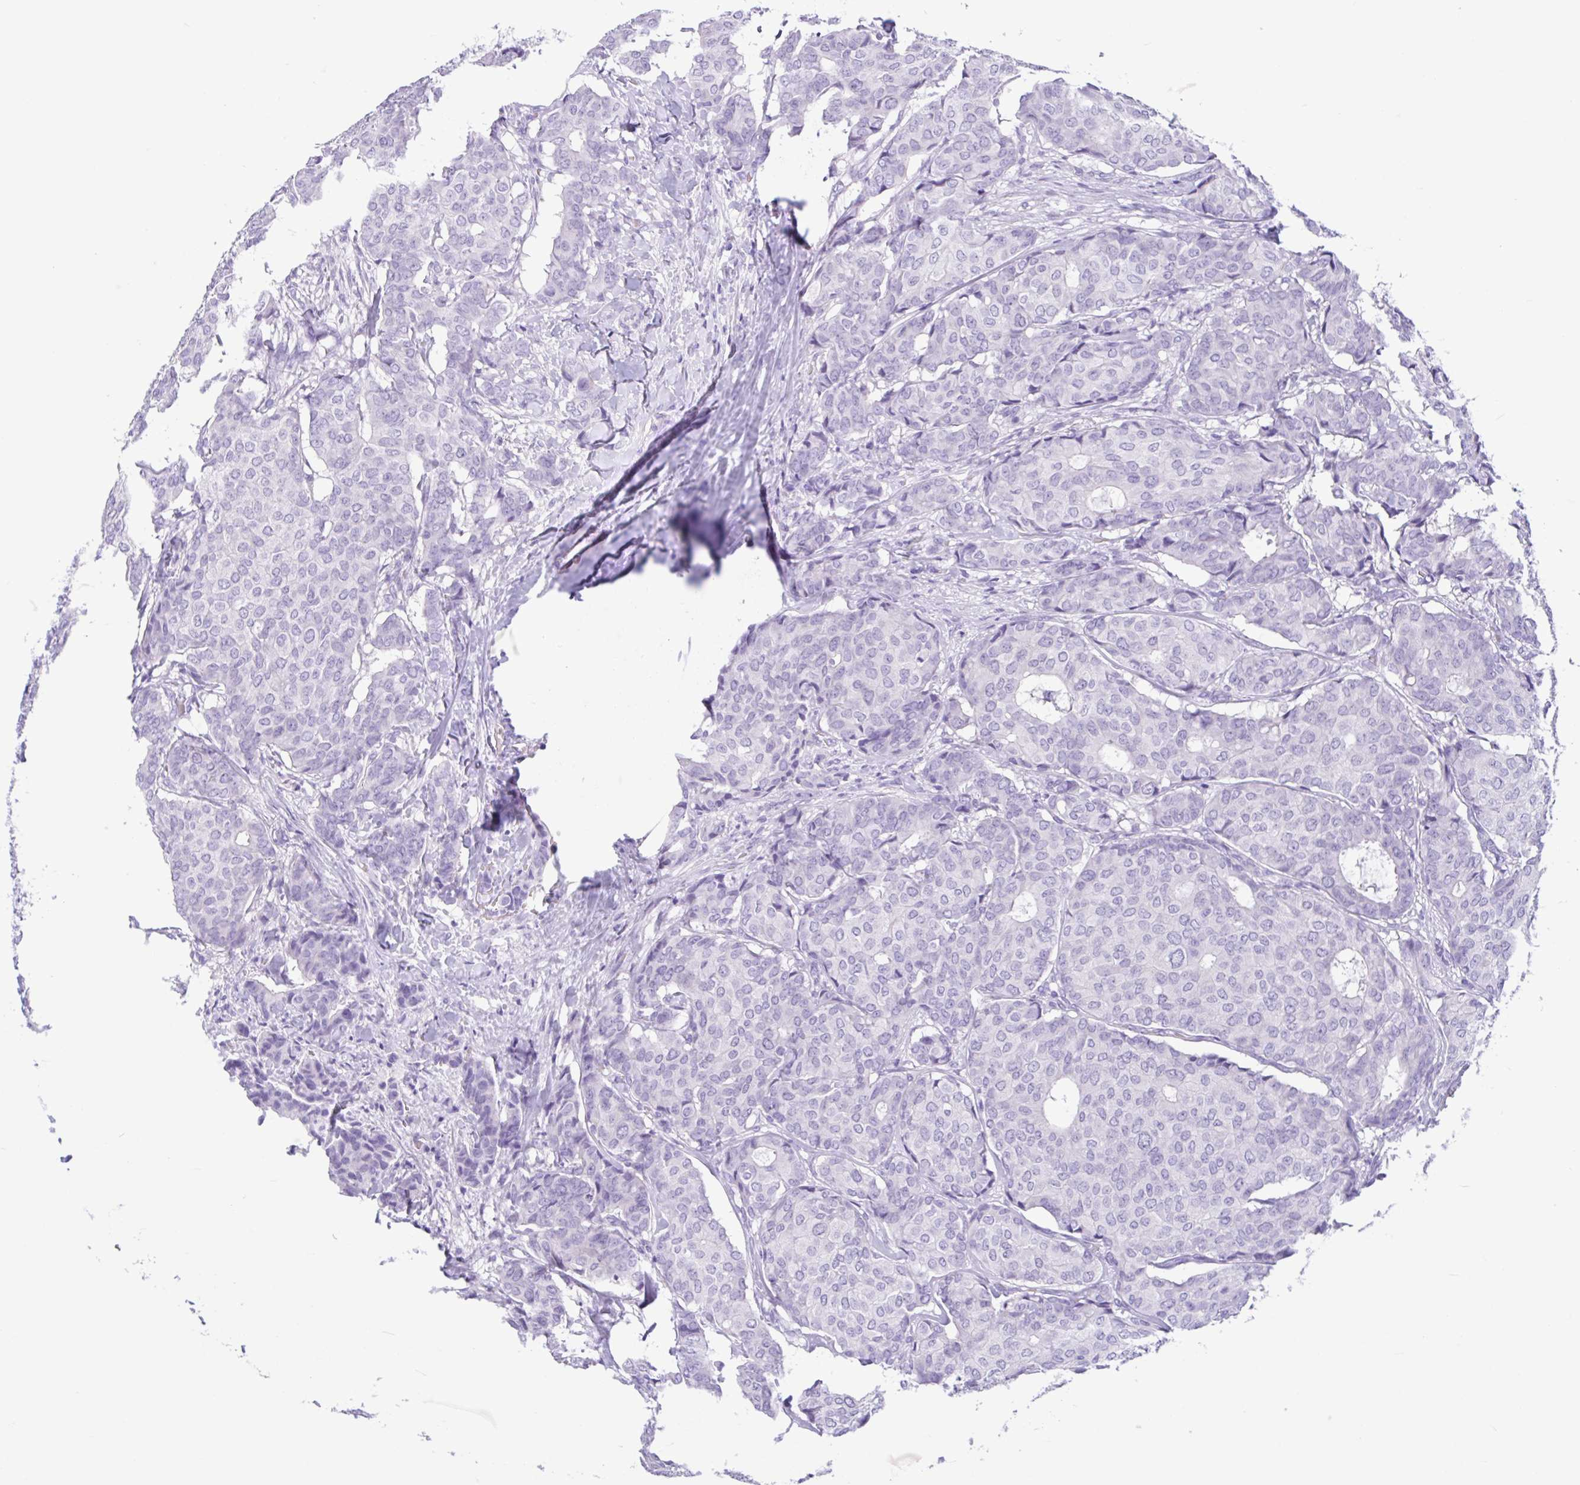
{"staining": {"intensity": "negative", "quantity": "none", "location": "none"}, "tissue": "breast cancer", "cell_type": "Tumor cells", "image_type": "cancer", "snomed": [{"axis": "morphology", "description": "Duct carcinoma"}, {"axis": "topography", "description": "Breast"}], "caption": "IHC histopathology image of human breast cancer (invasive ductal carcinoma) stained for a protein (brown), which demonstrates no staining in tumor cells.", "gene": "OR4N4", "patient": {"sex": "female", "age": 75}}